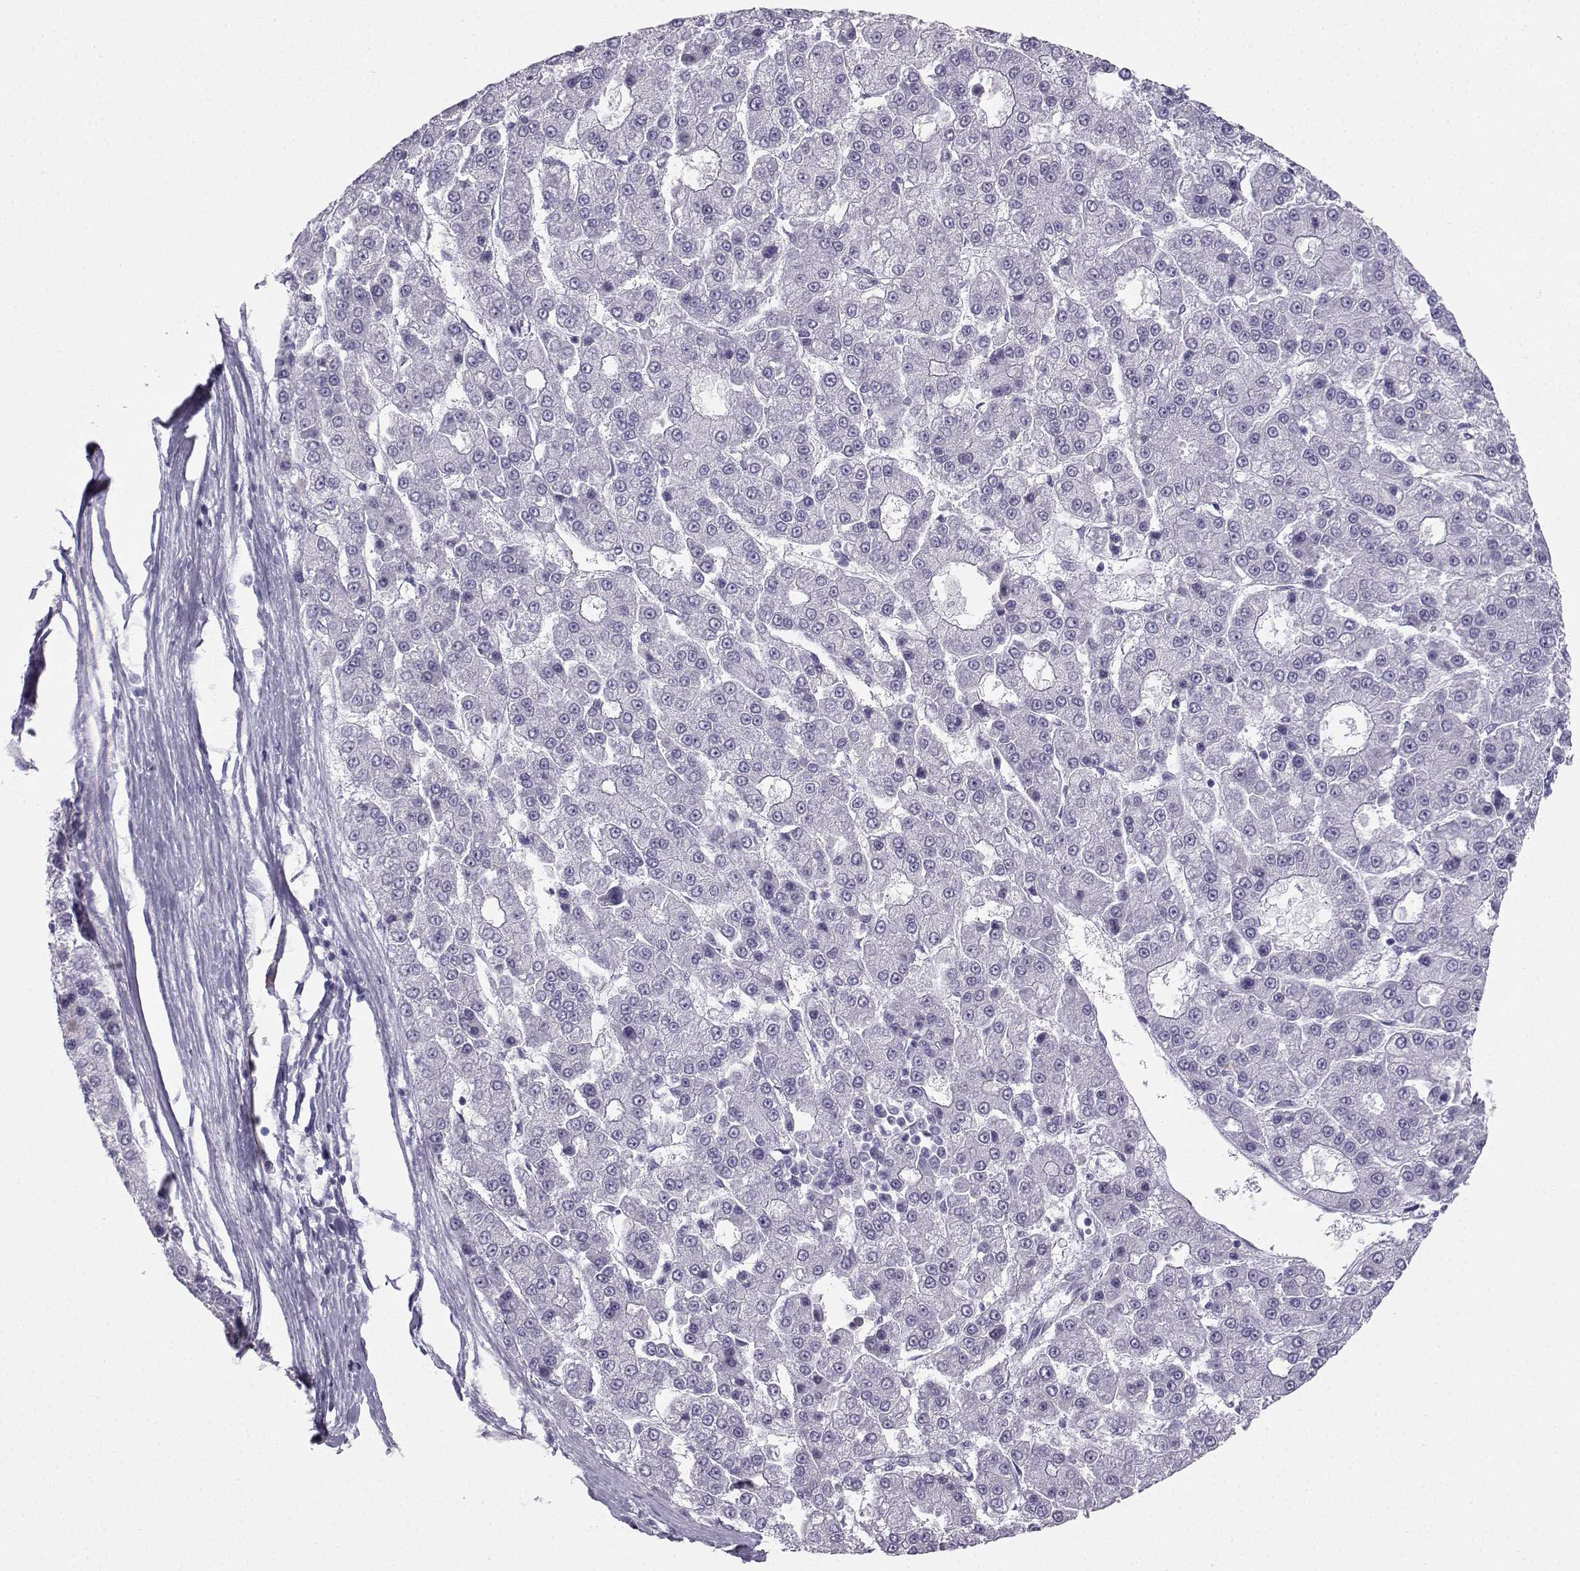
{"staining": {"intensity": "negative", "quantity": "none", "location": "none"}, "tissue": "liver cancer", "cell_type": "Tumor cells", "image_type": "cancer", "snomed": [{"axis": "morphology", "description": "Carcinoma, Hepatocellular, NOS"}, {"axis": "topography", "description": "Liver"}], "caption": "Tumor cells show no significant protein expression in hepatocellular carcinoma (liver).", "gene": "IQCD", "patient": {"sex": "male", "age": 70}}